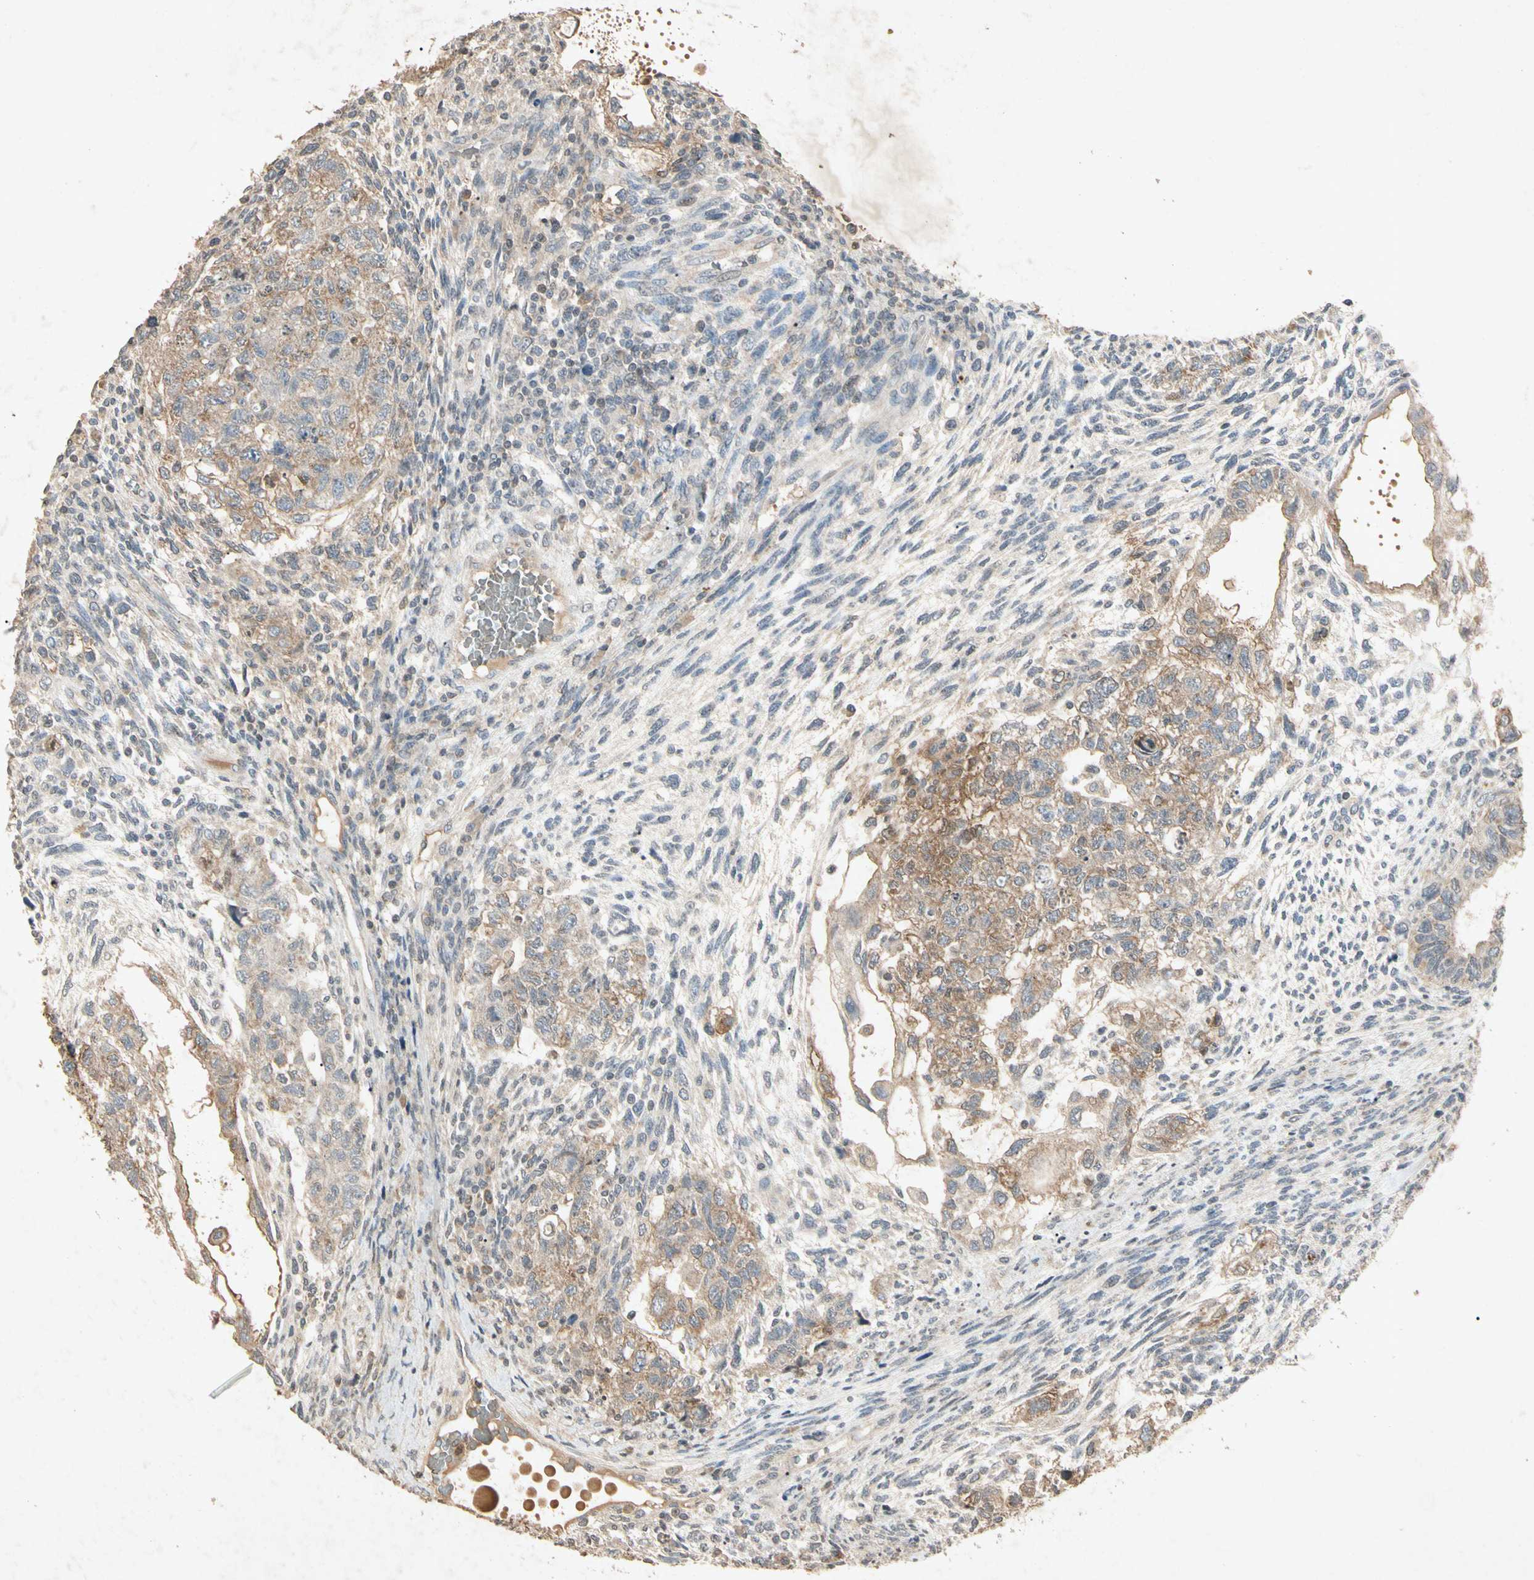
{"staining": {"intensity": "weak", "quantity": "25%-75%", "location": "cytoplasmic/membranous"}, "tissue": "testis cancer", "cell_type": "Tumor cells", "image_type": "cancer", "snomed": [{"axis": "morphology", "description": "Normal tissue, NOS"}, {"axis": "morphology", "description": "Carcinoma, Embryonal, NOS"}, {"axis": "topography", "description": "Testis"}], "caption": "The image demonstrates staining of testis cancer (embryonal carcinoma), revealing weak cytoplasmic/membranous protein expression (brown color) within tumor cells.", "gene": "MSRB1", "patient": {"sex": "male", "age": 36}}